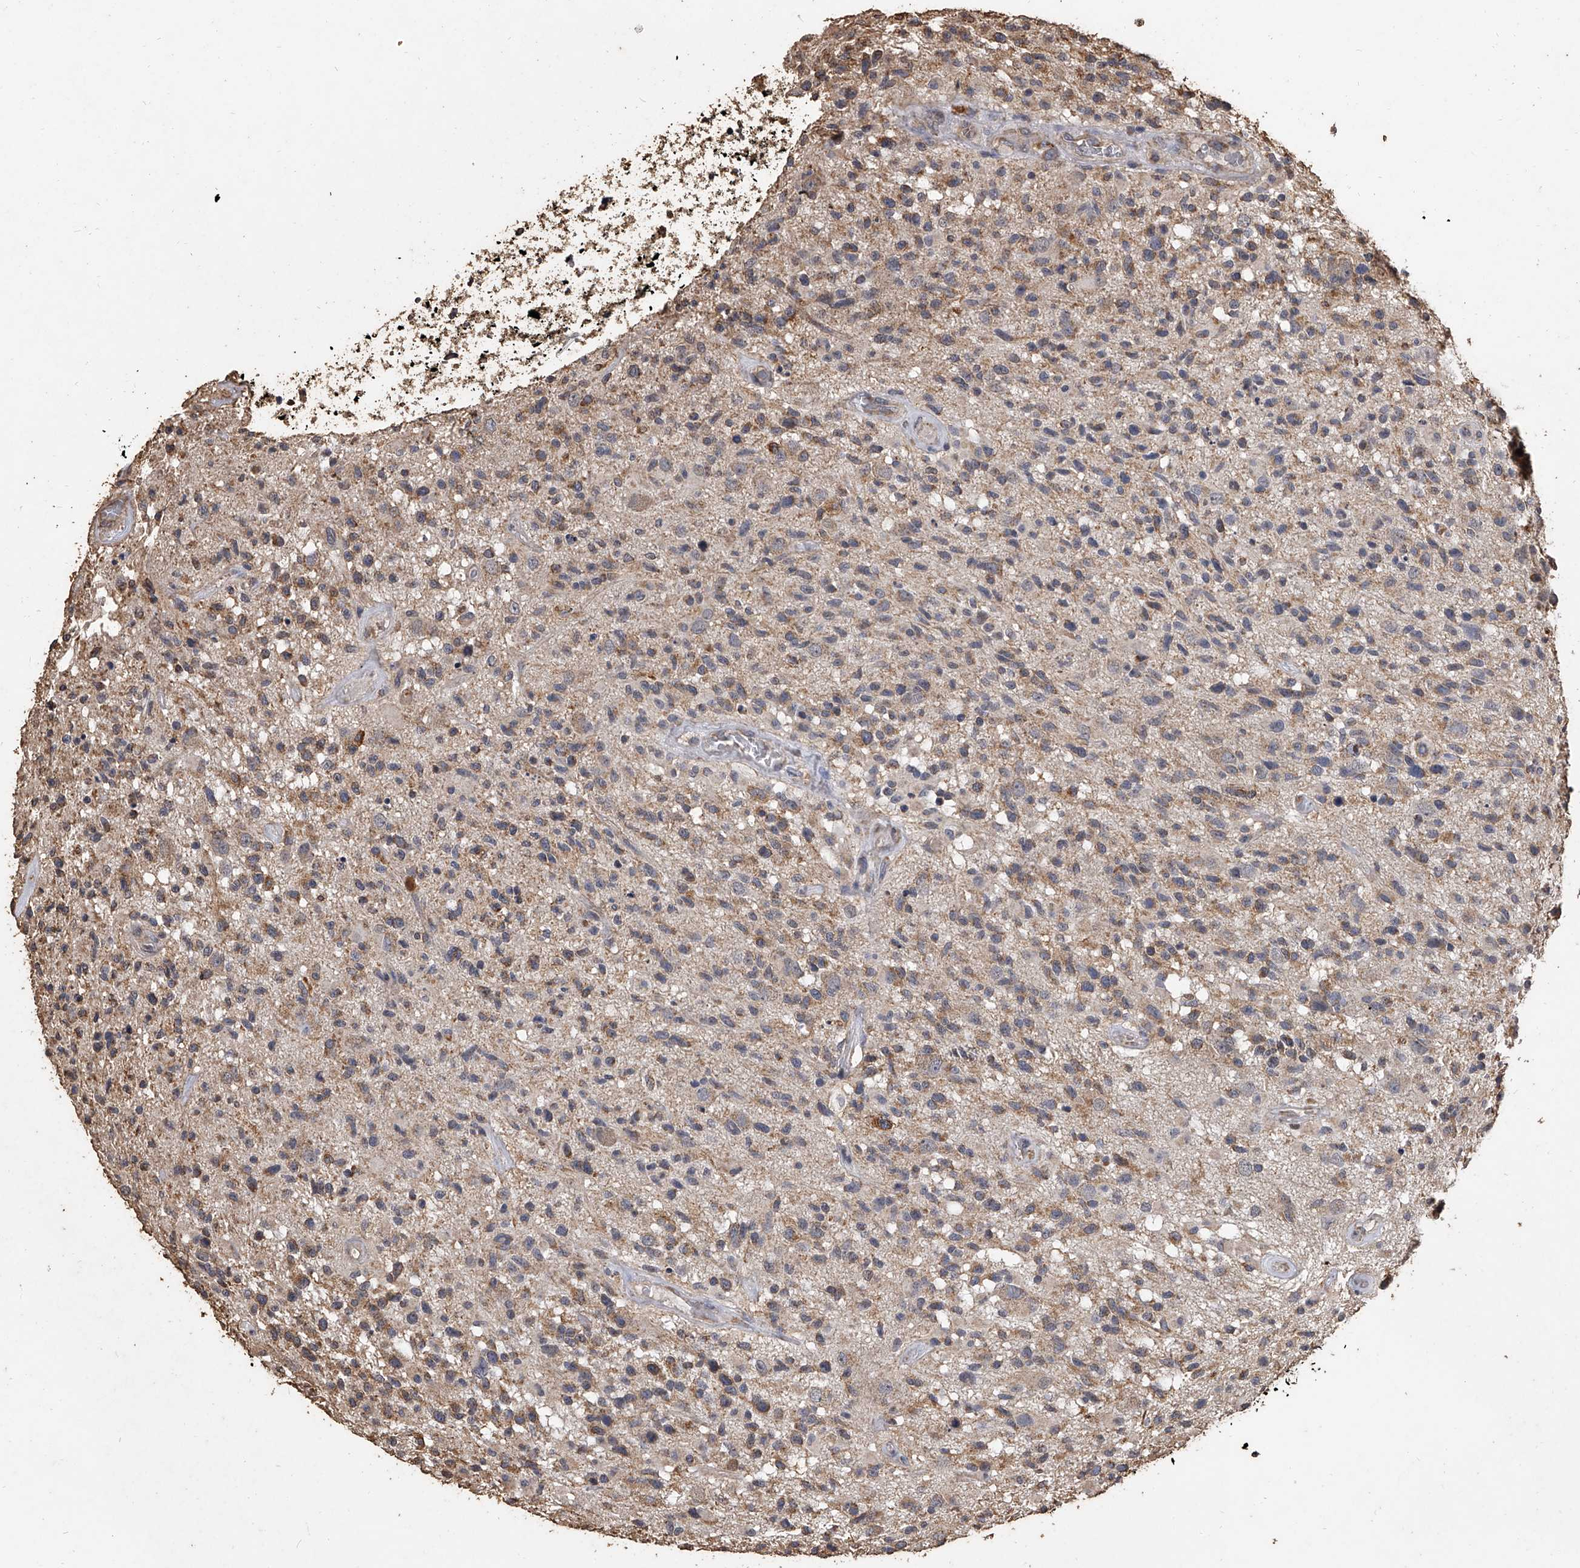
{"staining": {"intensity": "moderate", "quantity": ">75%", "location": "cytoplasmic/membranous"}, "tissue": "glioma", "cell_type": "Tumor cells", "image_type": "cancer", "snomed": [{"axis": "morphology", "description": "Glioma, malignant, High grade"}, {"axis": "morphology", "description": "Glioblastoma, NOS"}, {"axis": "topography", "description": "Brain"}], "caption": "Immunohistochemistry staining of glioma, which displays medium levels of moderate cytoplasmic/membranous expression in about >75% of tumor cells indicating moderate cytoplasmic/membranous protein expression. The staining was performed using DAB (brown) for protein detection and nuclei were counterstained in hematoxylin (blue).", "gene": "MRPL28", "patient": {"sex": "male", "age": 60}}